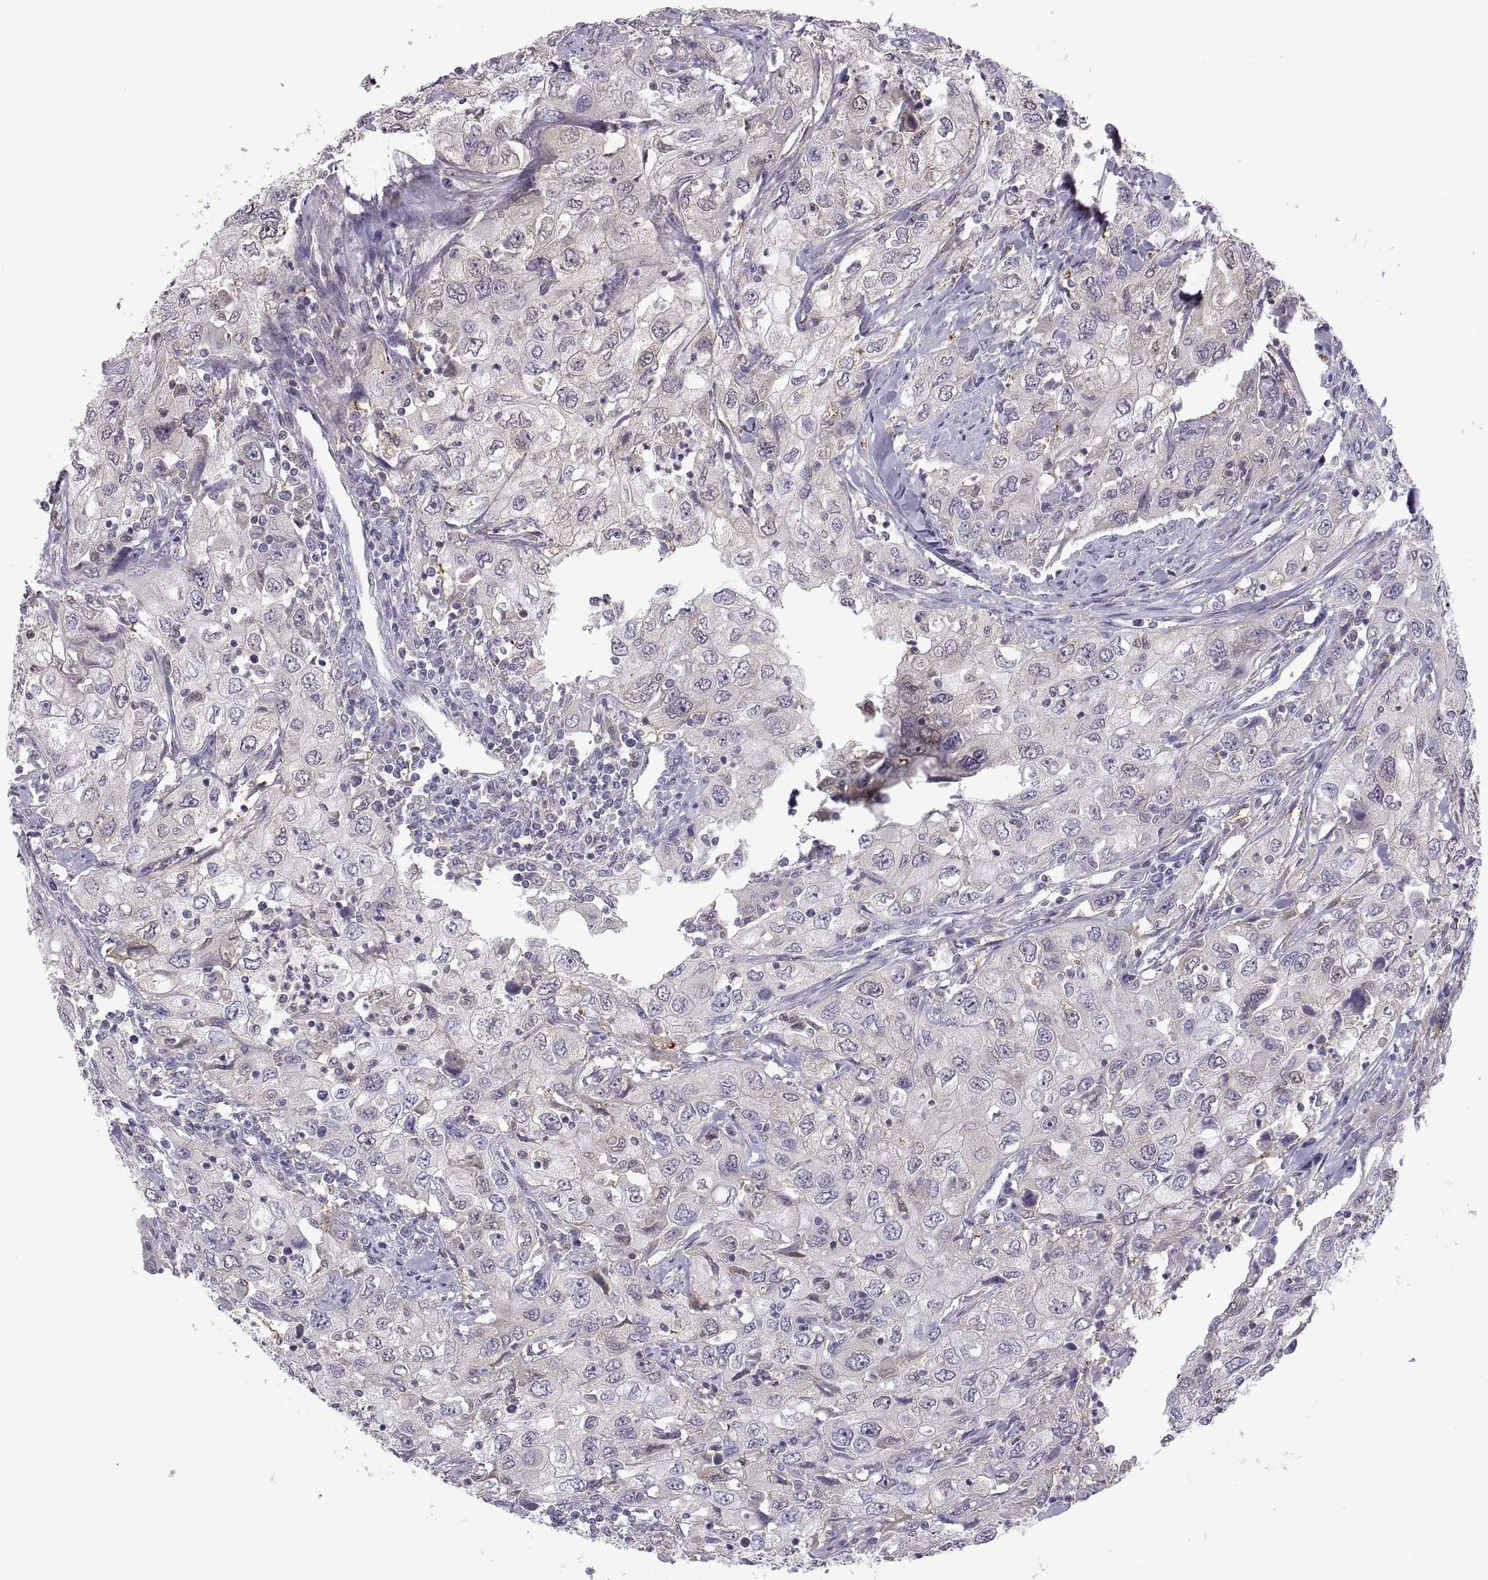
{"staining": {"intensity": "negative", "quantity": "none", "location": "none"}, "tissue": "urothelial cancer", "cell_type": "Tumor cells", "image_type": "cancer", "snomed": [{"axis": "morphology", "description": "Urothelial carcinoma, High grade"}, {"axis": "topography", "description": "Urinary bladder"}], "caption": "Tumor cells show no significant positivity in high-grade urothelial carcinoma.", "gene": "FGF9", "patient": {"sex": "male", "age": 76}}